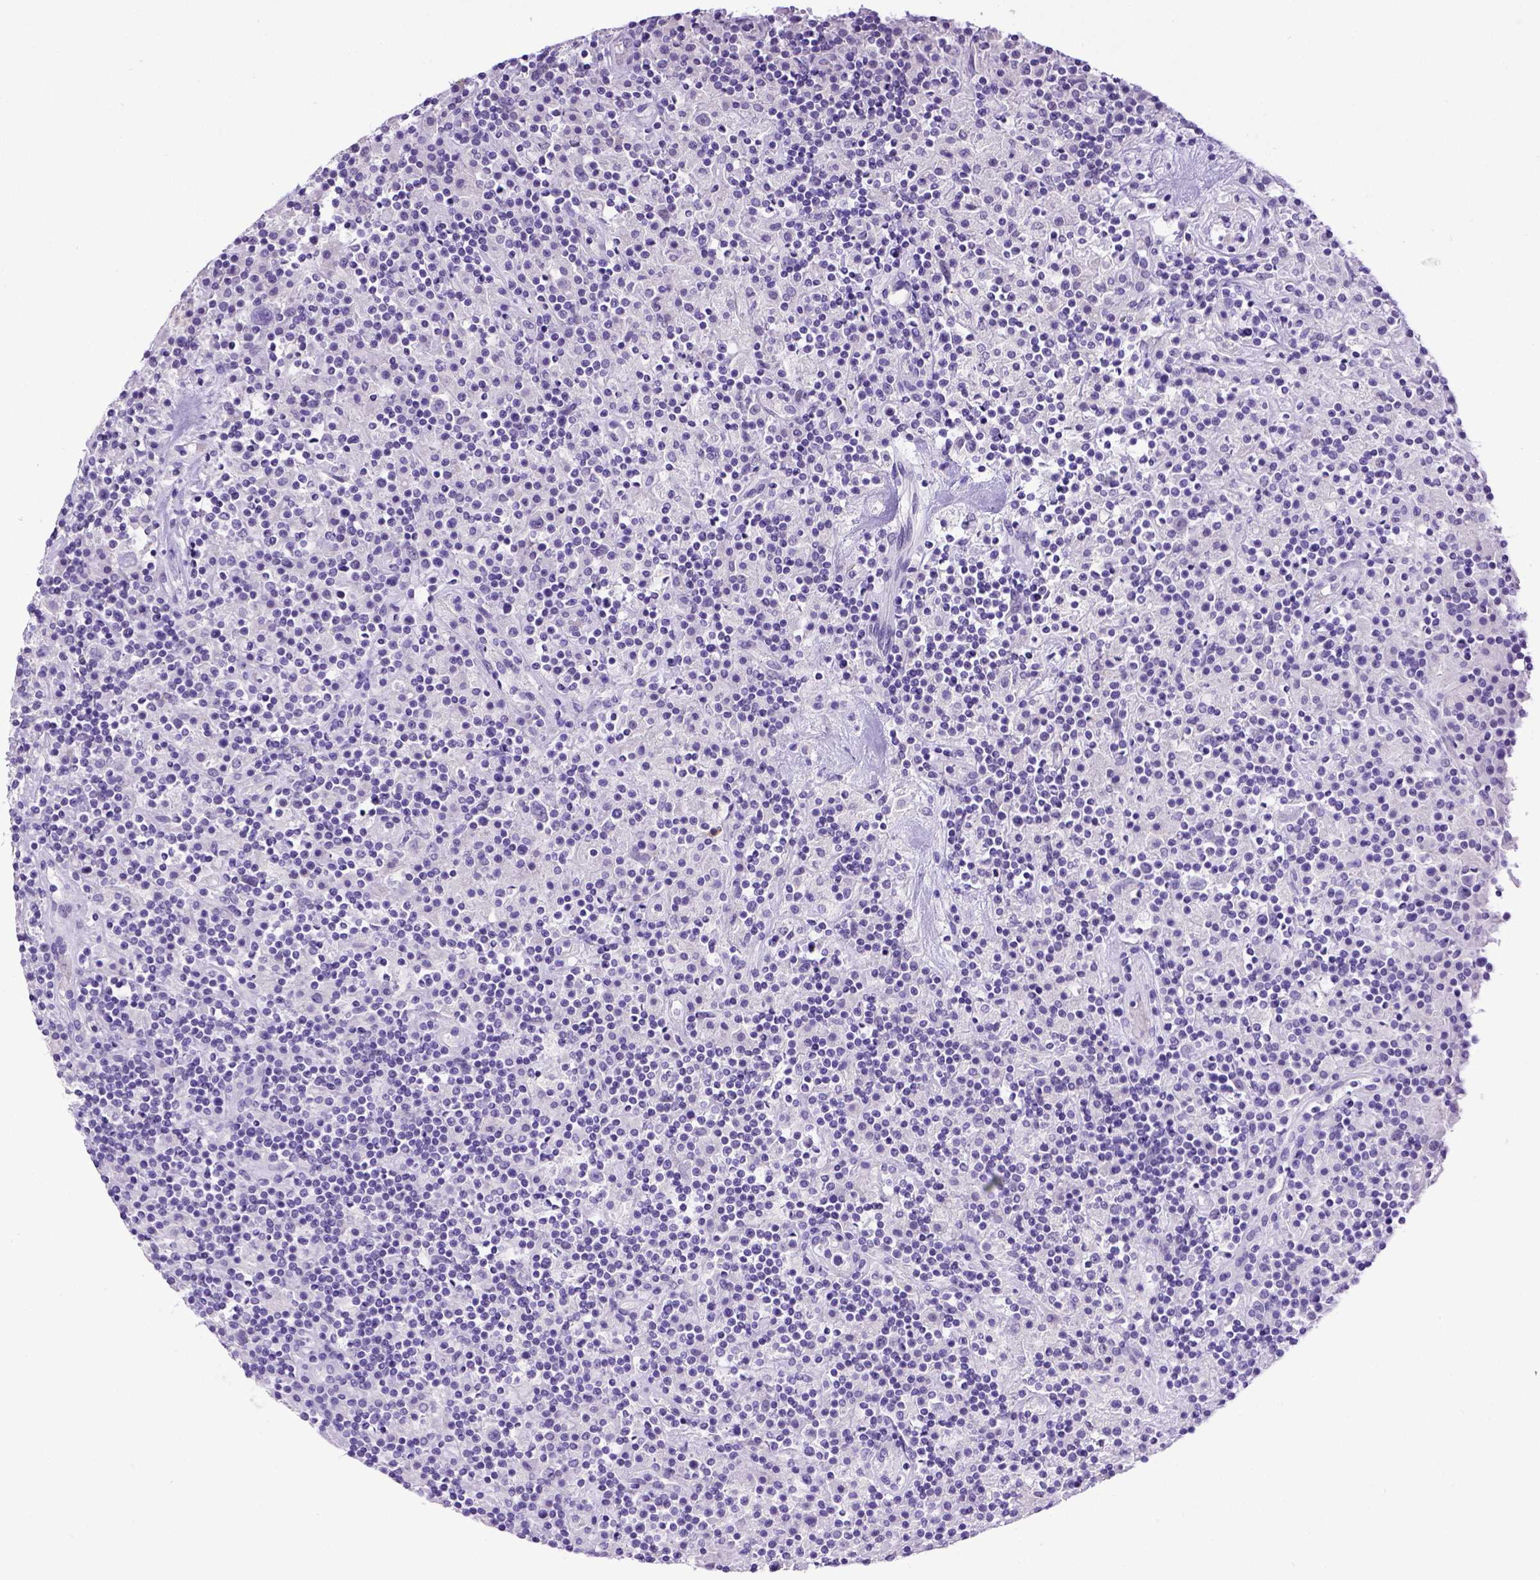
{"staining": {"intensity": "negative", "quantity": "none", "location": "none"}, "tissue": "lymphoma", "cell_type": "Tumor cells", "image_type": "cancer", "snomed": [{"axis": "morphology", "description": "Hodgkin's disease, NOS"}, {"axis": "topography", "description": "Lymph node"}], "caption": "Immunohistochemical staining of lymphoma reveals no significant expression in tumor cells.", "gene": "ESR1", "patient": {"sex": "male", "age": 70}}